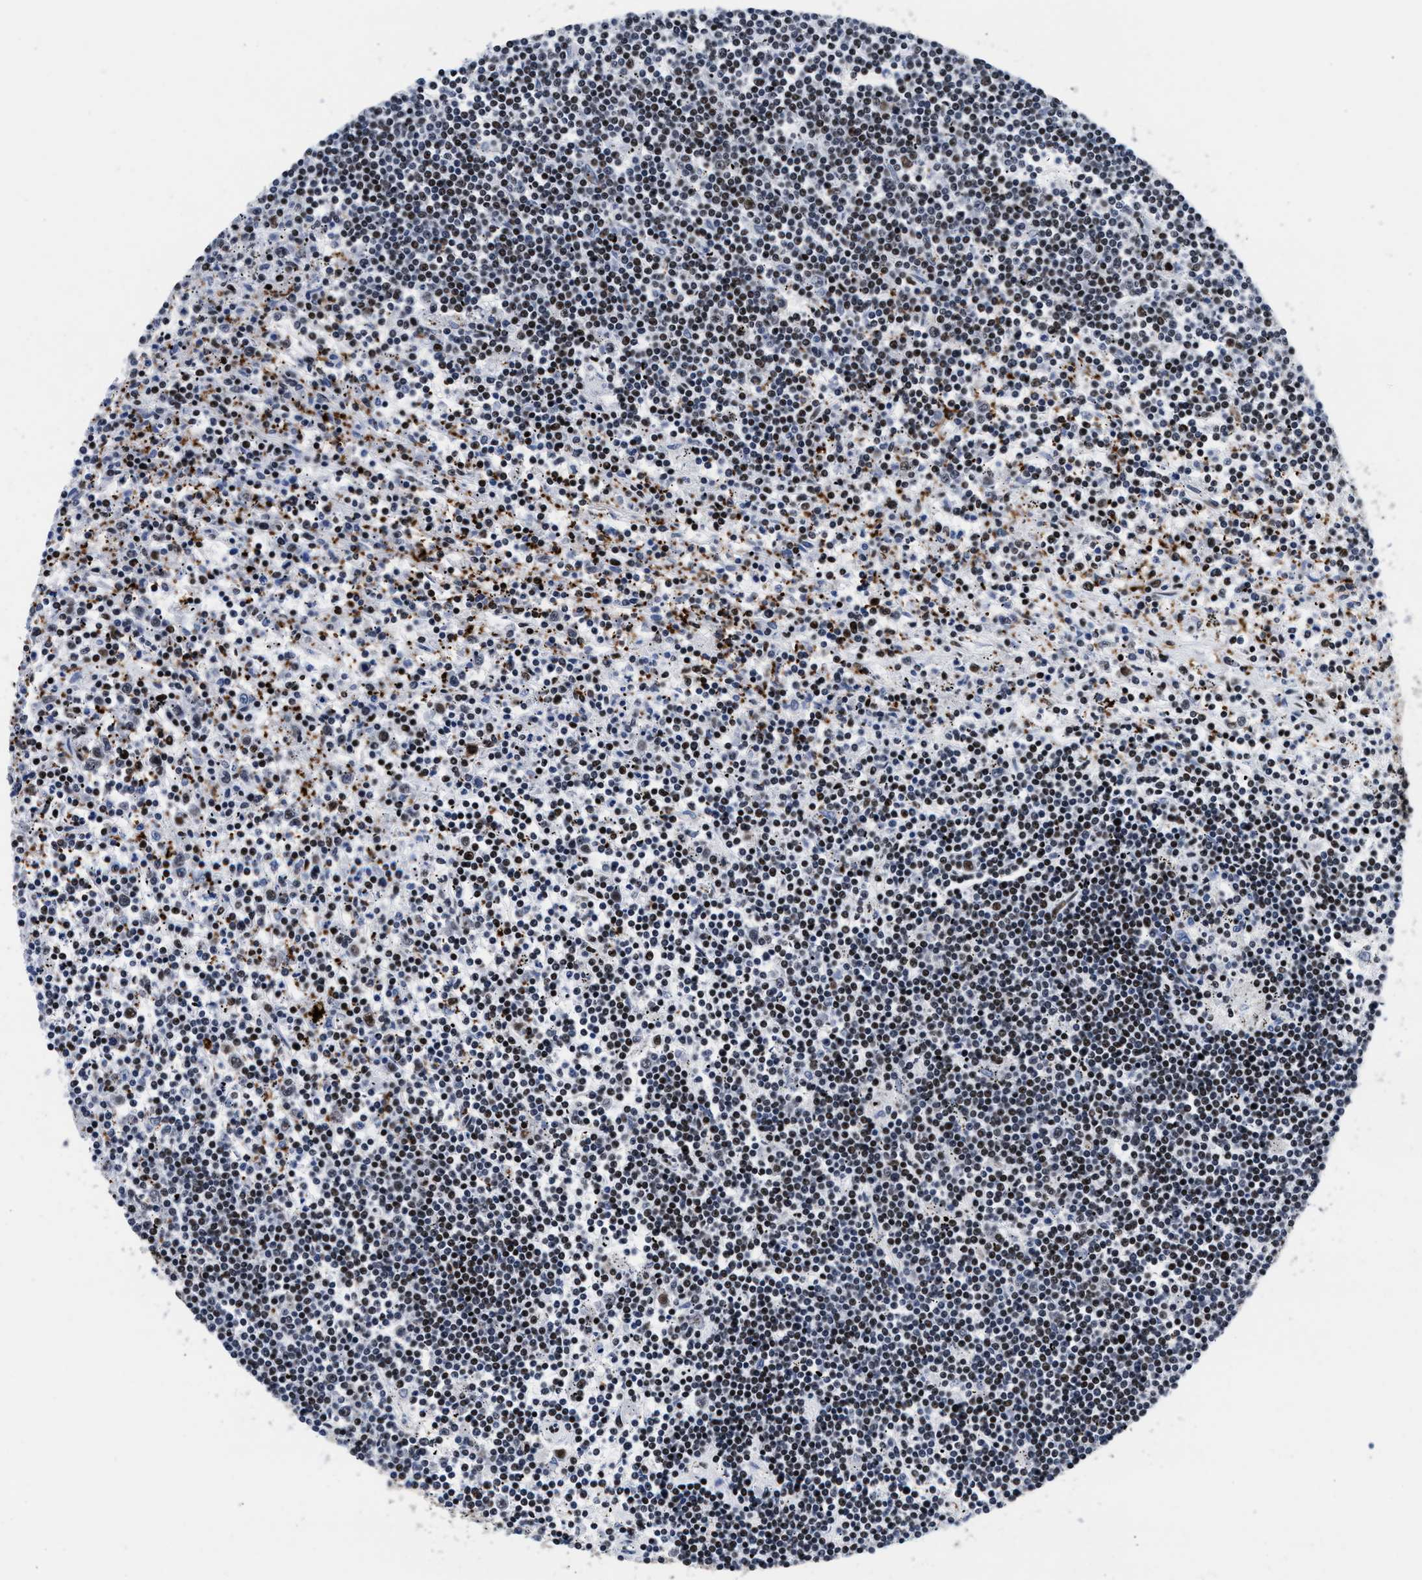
{"staining": {"intensity": "moderate", "quantity": "25%-75%", "location": "nuclear"}, "tissue": "lymphoma", "cell_type": "Tumor cells", "image_type": "cancer", "snomed": [{"axis": "morphology", "description": "Malignant lymphoma, non-Hodgkin's type, Low grade"}, {"axis": "topography", "description": "Spleen"}], "caption": "Immunohistochemistry (DAB (3,3'-diaminobenzidine)) staining of human lymphoma demonstrates moderate nuclear protein staining in about 25%-75% of tumor cells.", "gene": "RAD21", "patient": {"sex": "male", "age": 76}}